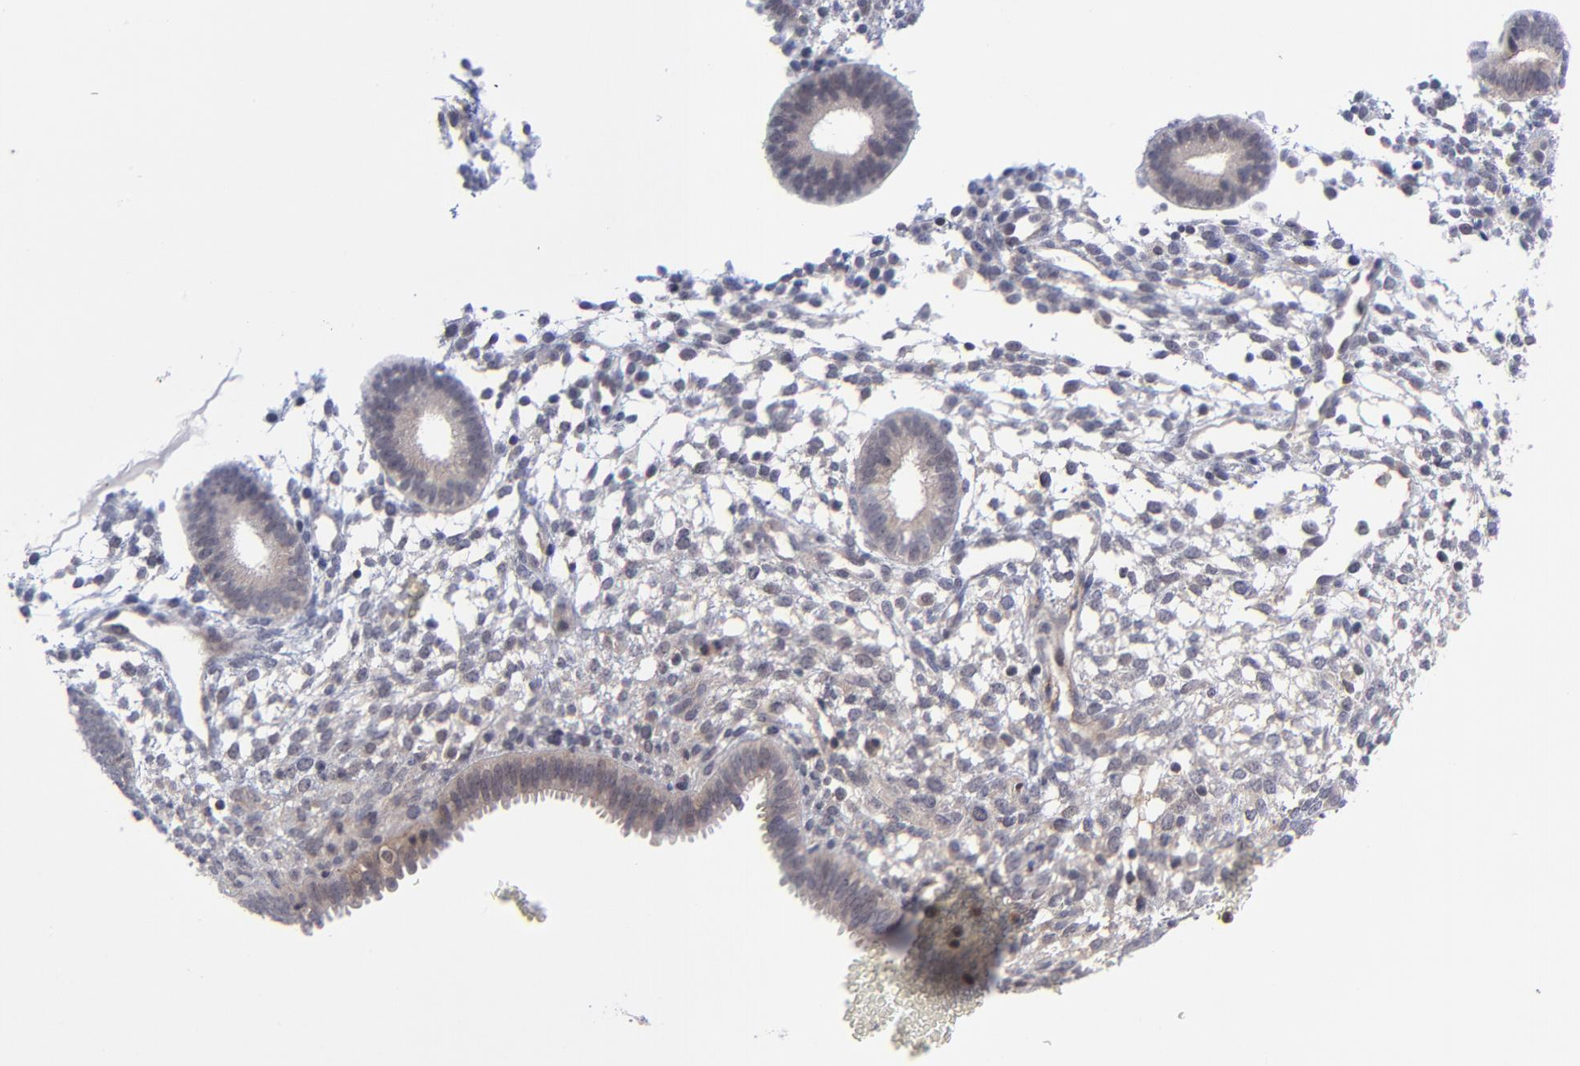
{"staining": {"intensity": "moderate", "quantity": ">75%", "location": "cytoplasmic/membranous"}, "tissue": "endometrium", "cell_type": "Cells in endometrial stroma", "image_type": "normal", "snomed": [{"axis": "morphology", "description": "Normal tissue, NOS"}, {"axis": "topography", "description": "Endometrium"}], "caption": "Immunohistochemistry (IHC) of unremarkable human endometrium demonstrates medium levels of moderate cytoplasmic/membranous staining in approximately >75% of cells in endometrial stroma.", "gene": "UBE2L6", "patient": {"sex": "female", "age": 35}}